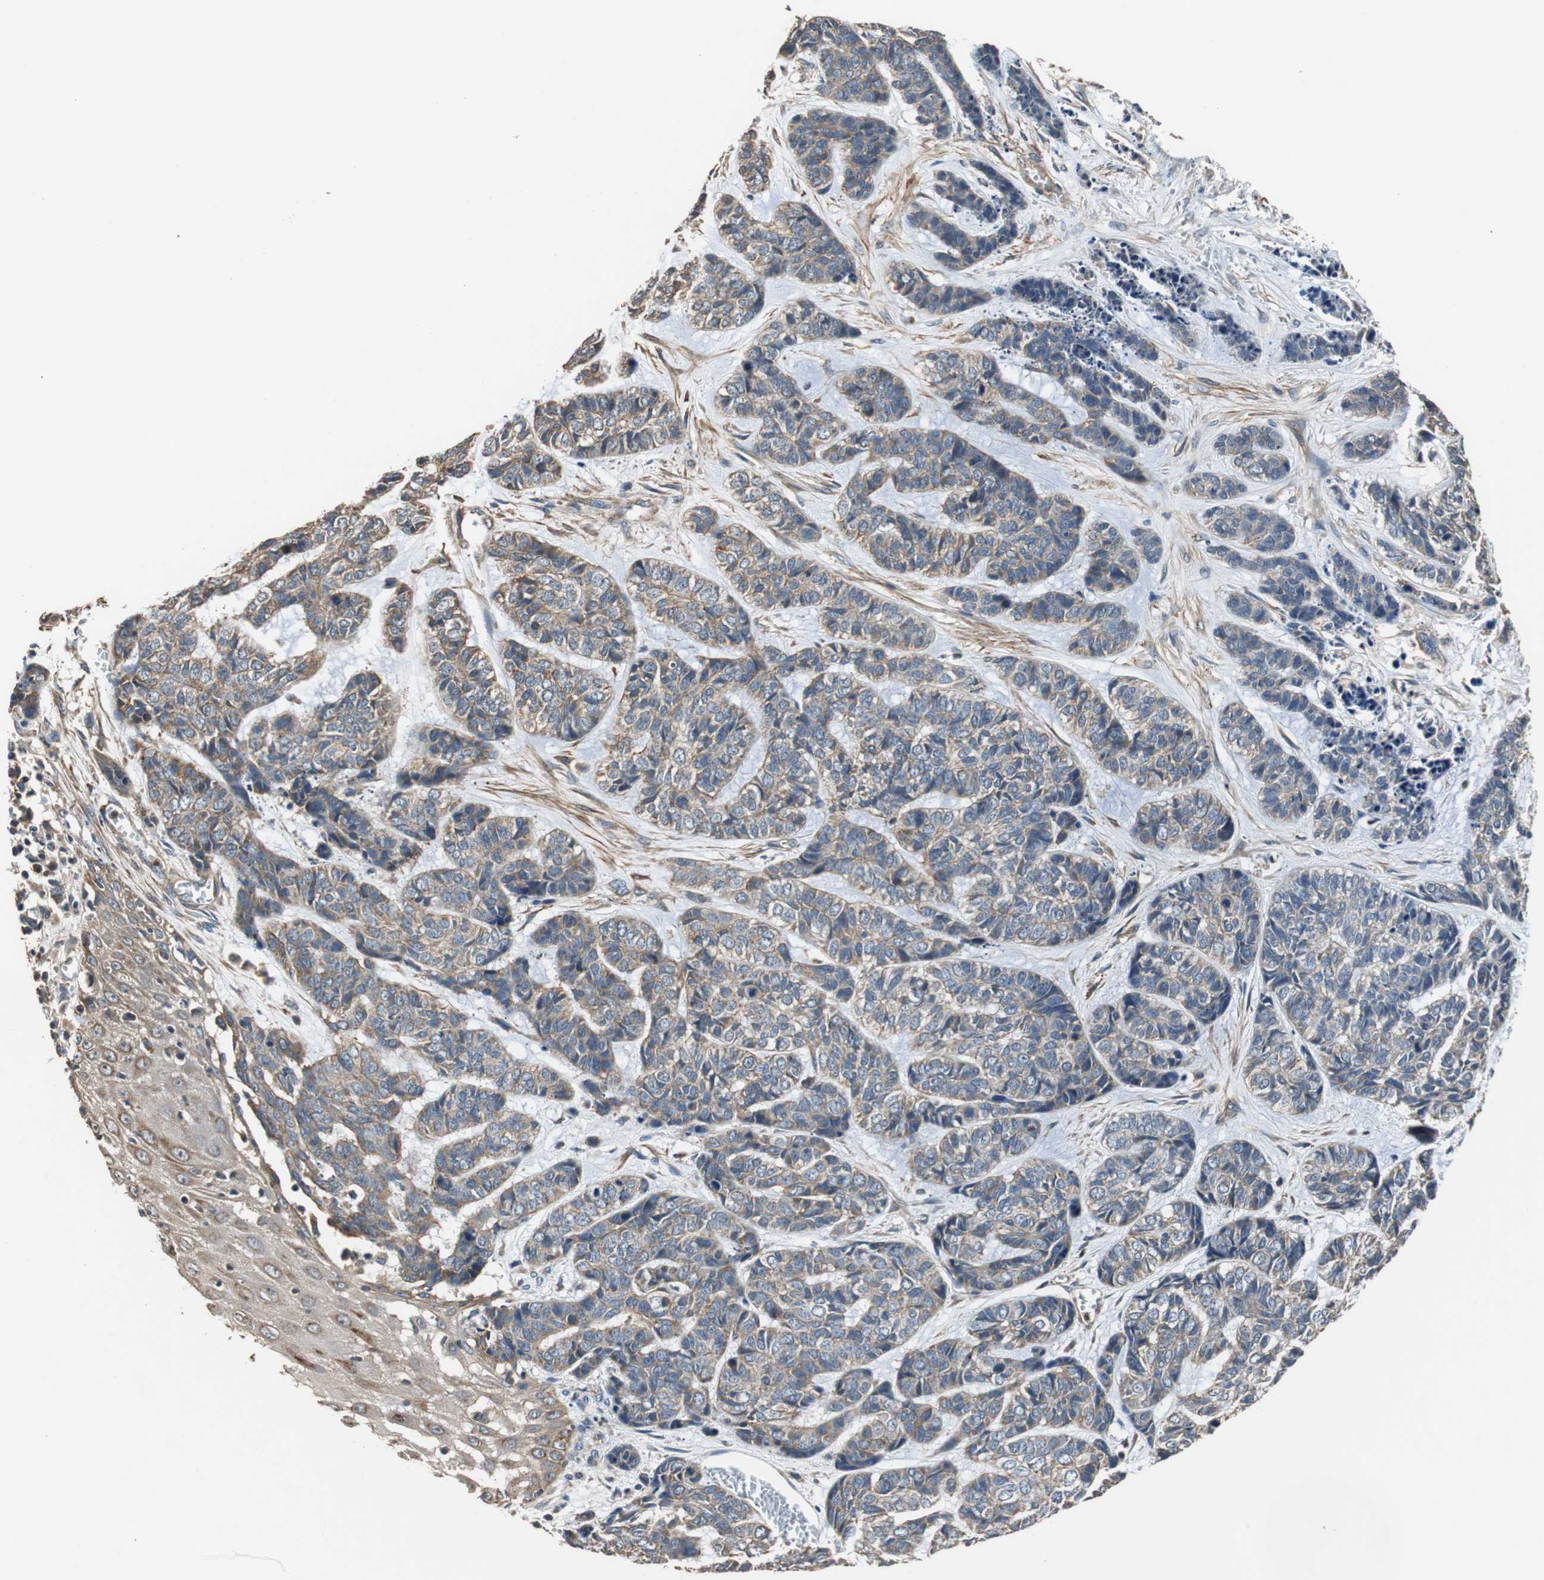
{"staining": {"intensity": "moderate", "quantity": ">75%", "location": "cytoplasmic/membranous"}, "tissue": "skin cancer", "cell_type": "Tumor cells", "image_type": "cancer", "snomed": [{"axis": "morphology", "description": "Basal cell carcinoma"}, {"axis": "topography", "description": "Skin"}], "caption": "The image displays immunohistochemical staining of skin basal cell carcinoma. There is moderate cytoplasmic/membranous expression is seen in approximately >75% of tumor cells.", "gene": "PITRM1", "patient": {"sex": "female", "age": 64}}